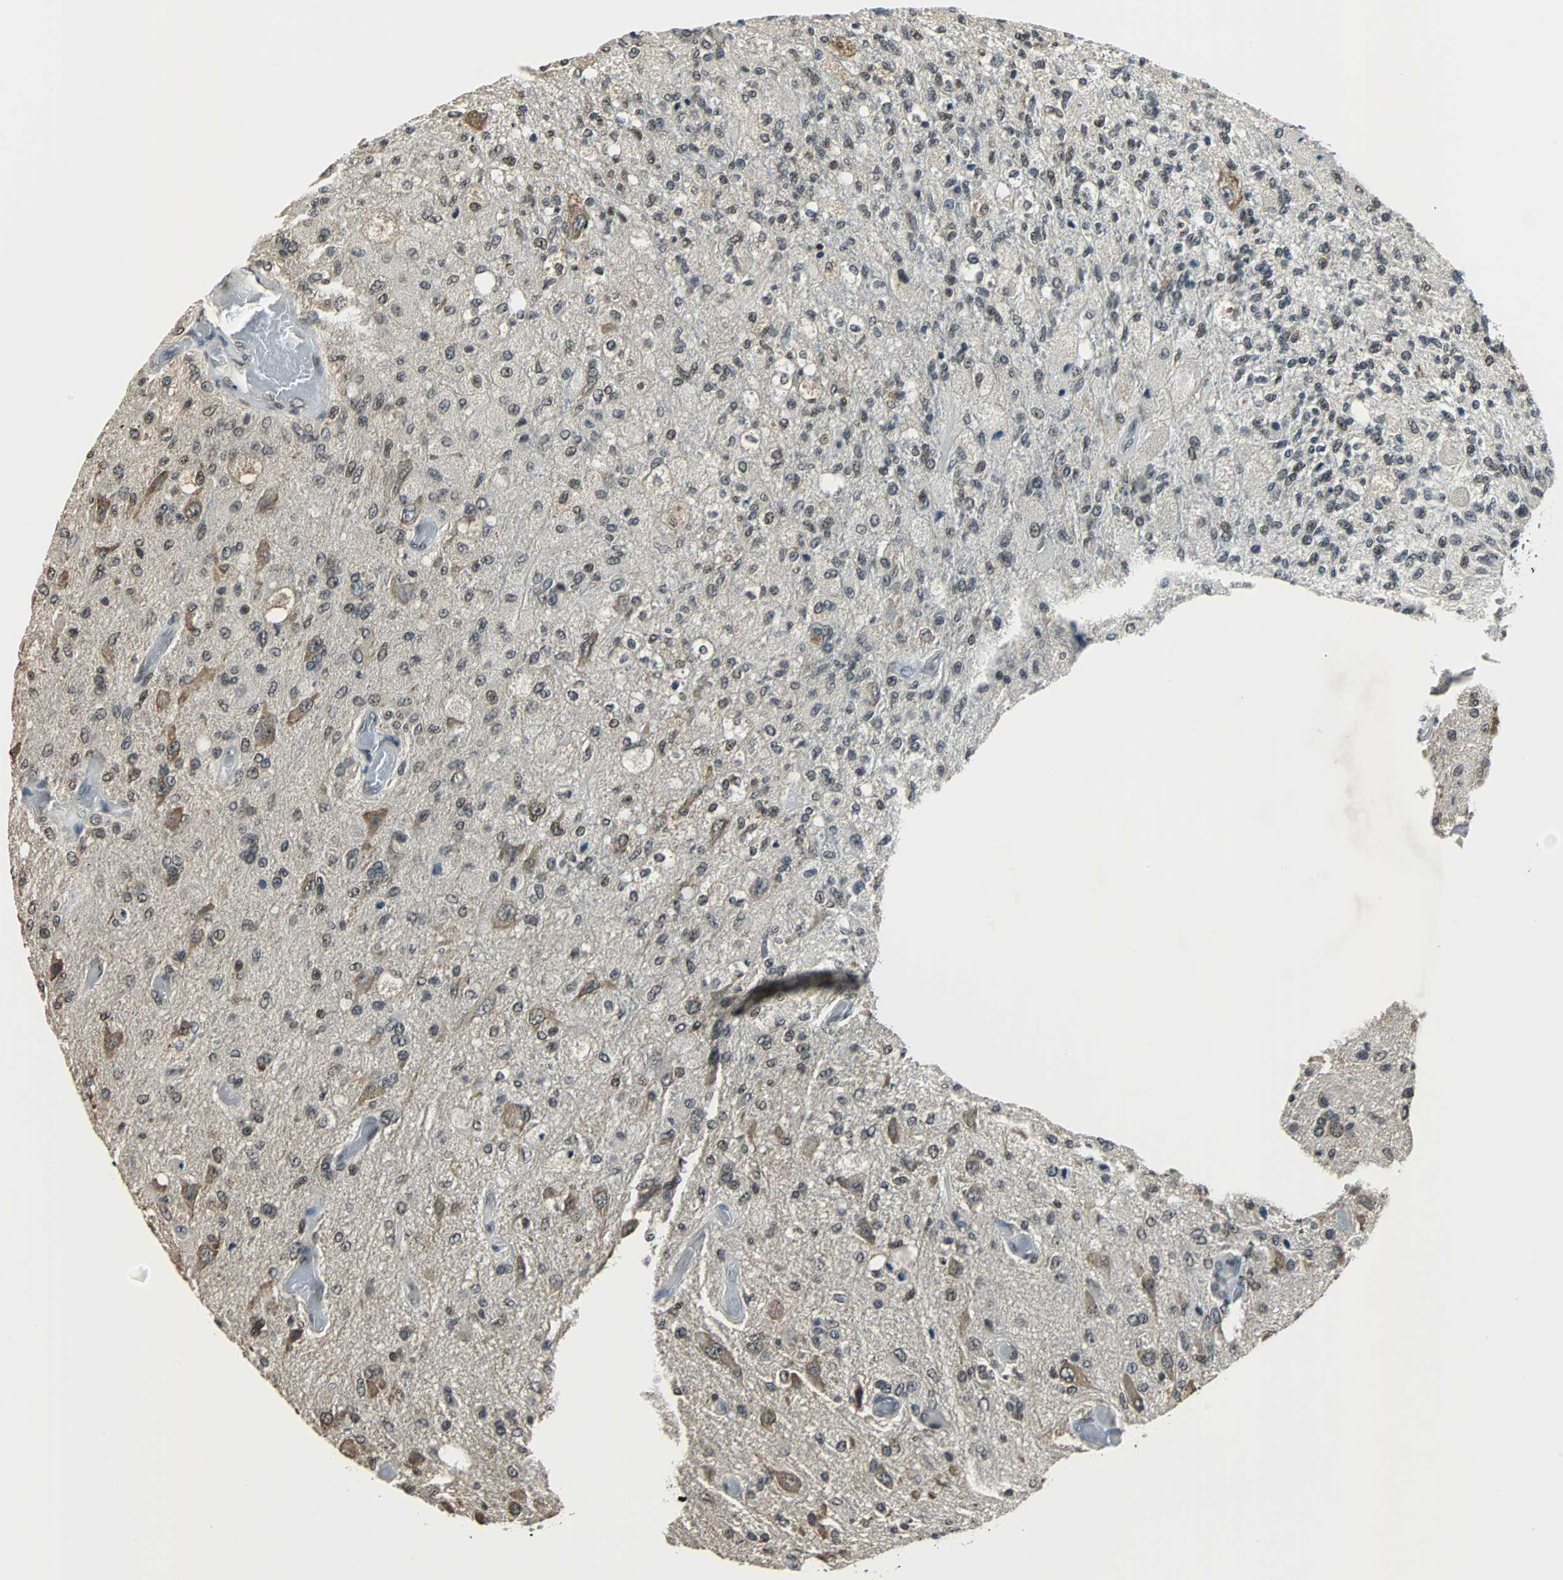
{"staining": {"intensity": "weak", "quantity": "25%-75%", "location": "nuclear"}, "tissue": "glioma", "cell_type": "Tumor cells", "image_type": "cancer", "snomed": [{"axis": "morphology", "description": "Normal tissue, NOS"}, {"axis": "morphology", "description": "Glioma, malignant, High grade"}, {"axis": "topography", "description": "Cerebral cortex"}], "caption": "The histopathology image reveals a brown stain indicating the presence of a protein in the nuclear of tumor cells in glioma.", "gene": "REST", "patient": {"sex": "male", "age": 77}}